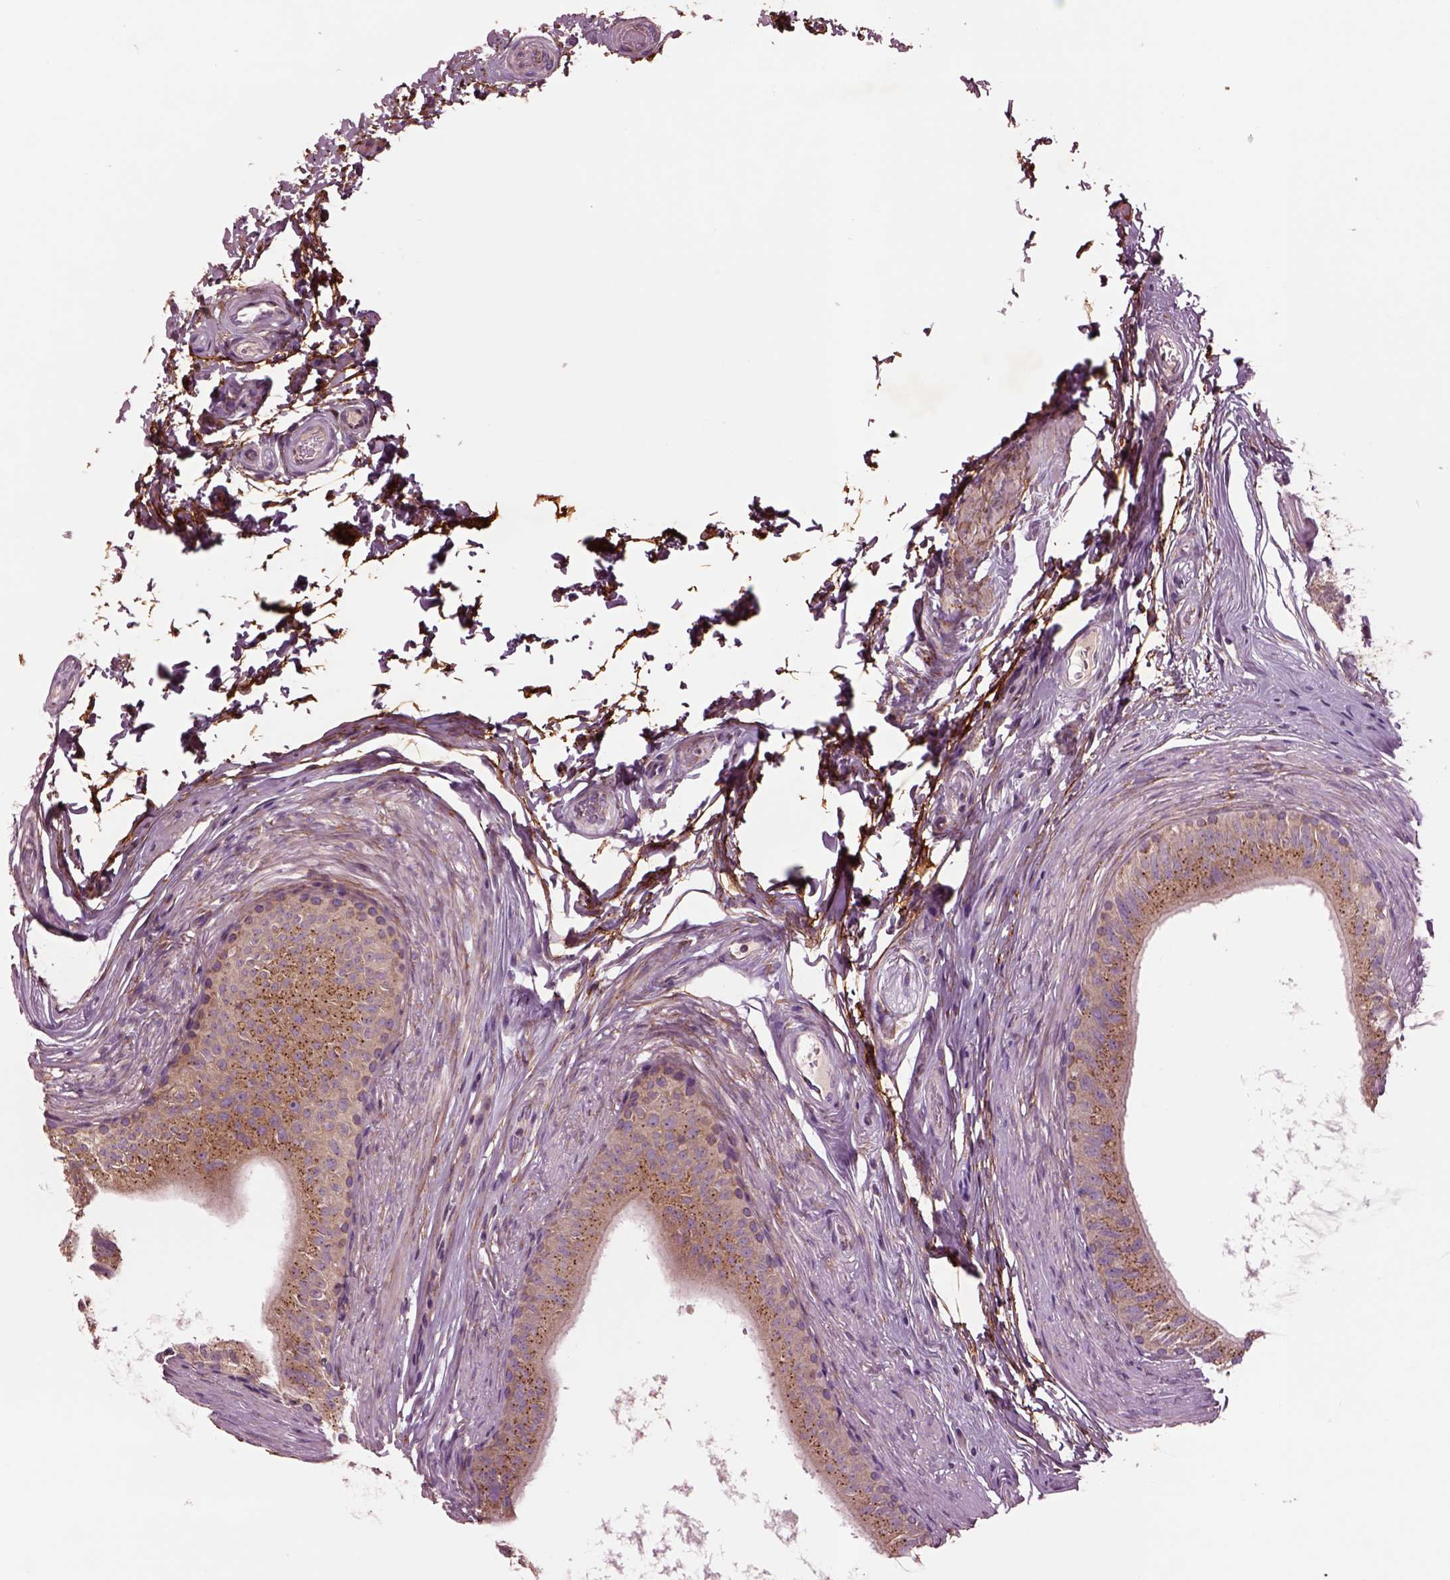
{"staining": {"intensity": "moderate", "quantity": ">75%", "location": "cytoplasmic/membranous"}, "tissue": "epididymis", "cell_type": "Glandular cells", "image_type": "normal", "snomed": [{"axis": "morphology", "description": "Normal tissue, NOS"}, {"axis": "topography", "description": "Epididymis"}], "caption": "IHC (DAB (3,3'-diaminobenzidine)) staining of normal epididymis demonstrates moderate cytoplasmic/membranous protein expression in approximately >75% of glandular cells. (Brightfield microscopy of DAB IHC at high magnification).", "gene": "SEC23A", "patient": {"sex": "male", "age": 36}}